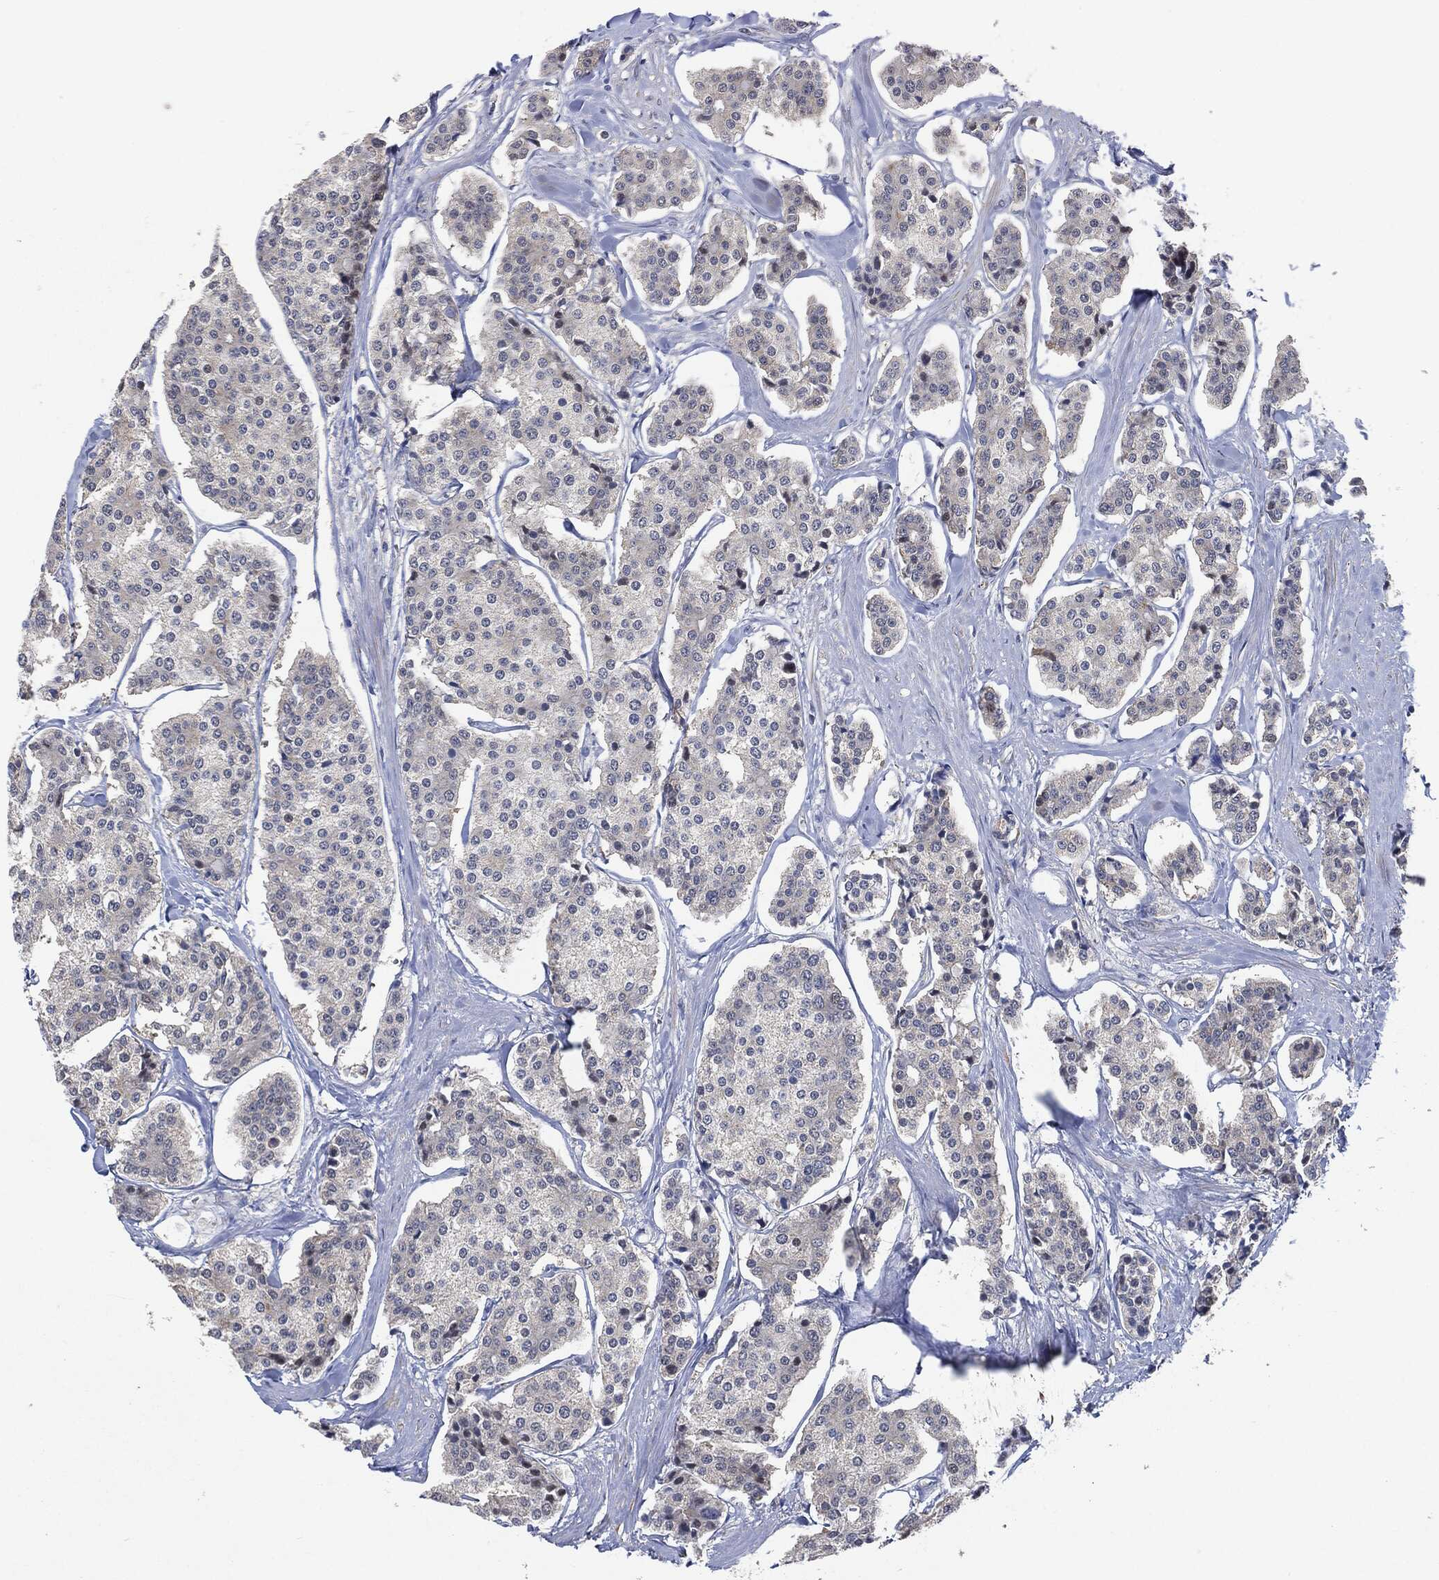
{"staining": {"intensity": "negative", "quantity": "none", "location": "none"}, "tissue": "carcinoid", "cell_type": "Tumor cells", "image_type": "cancer", "snomed": [{"axis": "morphology", "description": "Carcinoid, malignant, NOS"}, {"axis": "topography", "description": "Small intestine"}], "caption": "This is an immunohistochemistry histopathology image of human malignant carcinoid. There is no positivity in tumor cells.", "gene": "VSIG4", "patient": {"sex": "female", "age": 65}}